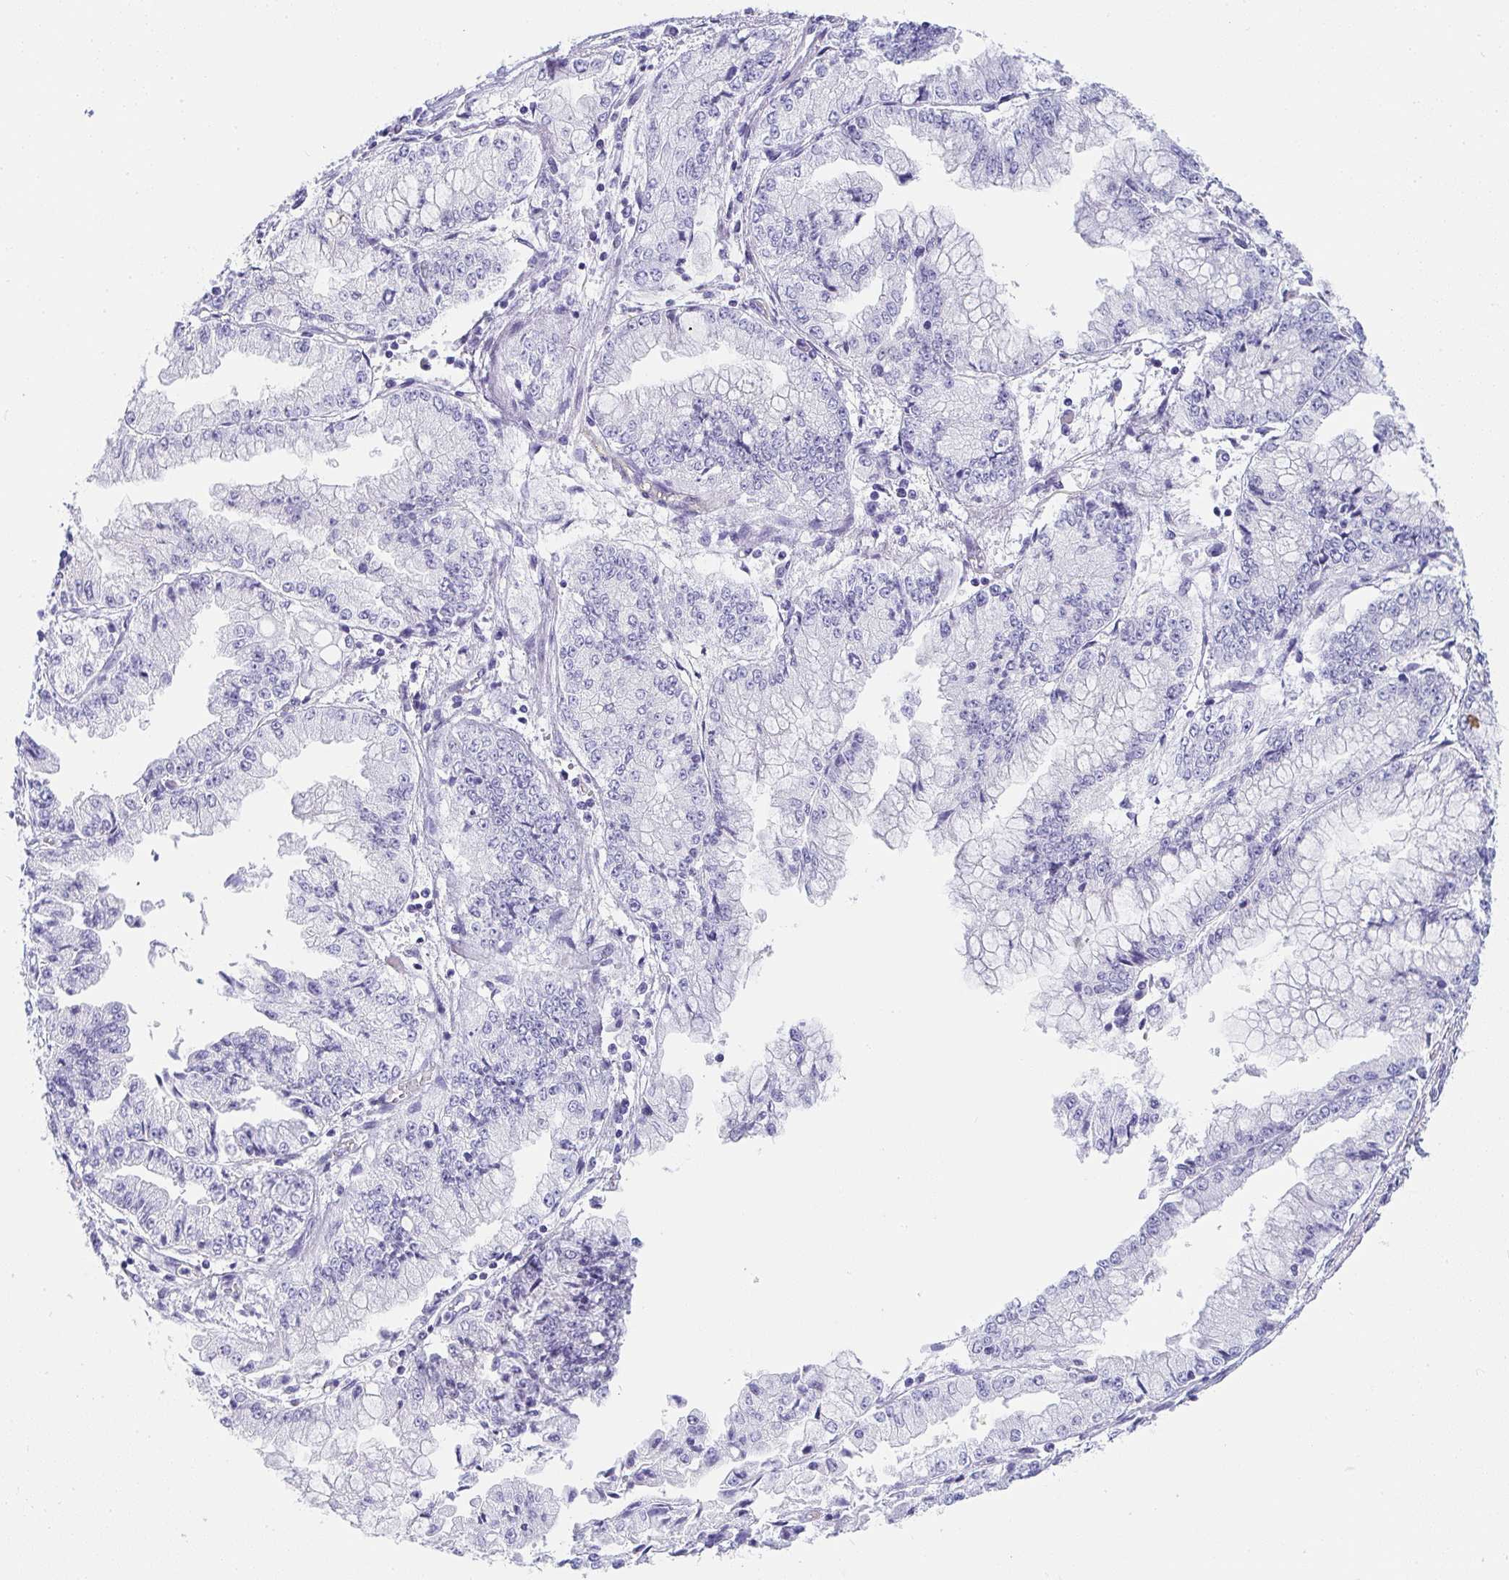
{"staining": {"intensity": "negative", "quantity": "none", "location": "none"}, "tissue": "stomach cancer", "cell_type": "Tumor cells", "image_type": "cancer", "snomed": [{"axis": "morphology", "description": "Adenocarcinoma, NOS"}, {"axis": "topography", "description": "Stomach, upper"}], "caption": "Immunohistochemistry photomicrograph of stomach cancer (adenocarcinoma) stained for a protein (brown), which exhibits no positivity in tumor cells.", "gene": "PRND", "patient": {"sex": "female", "age": 74}}